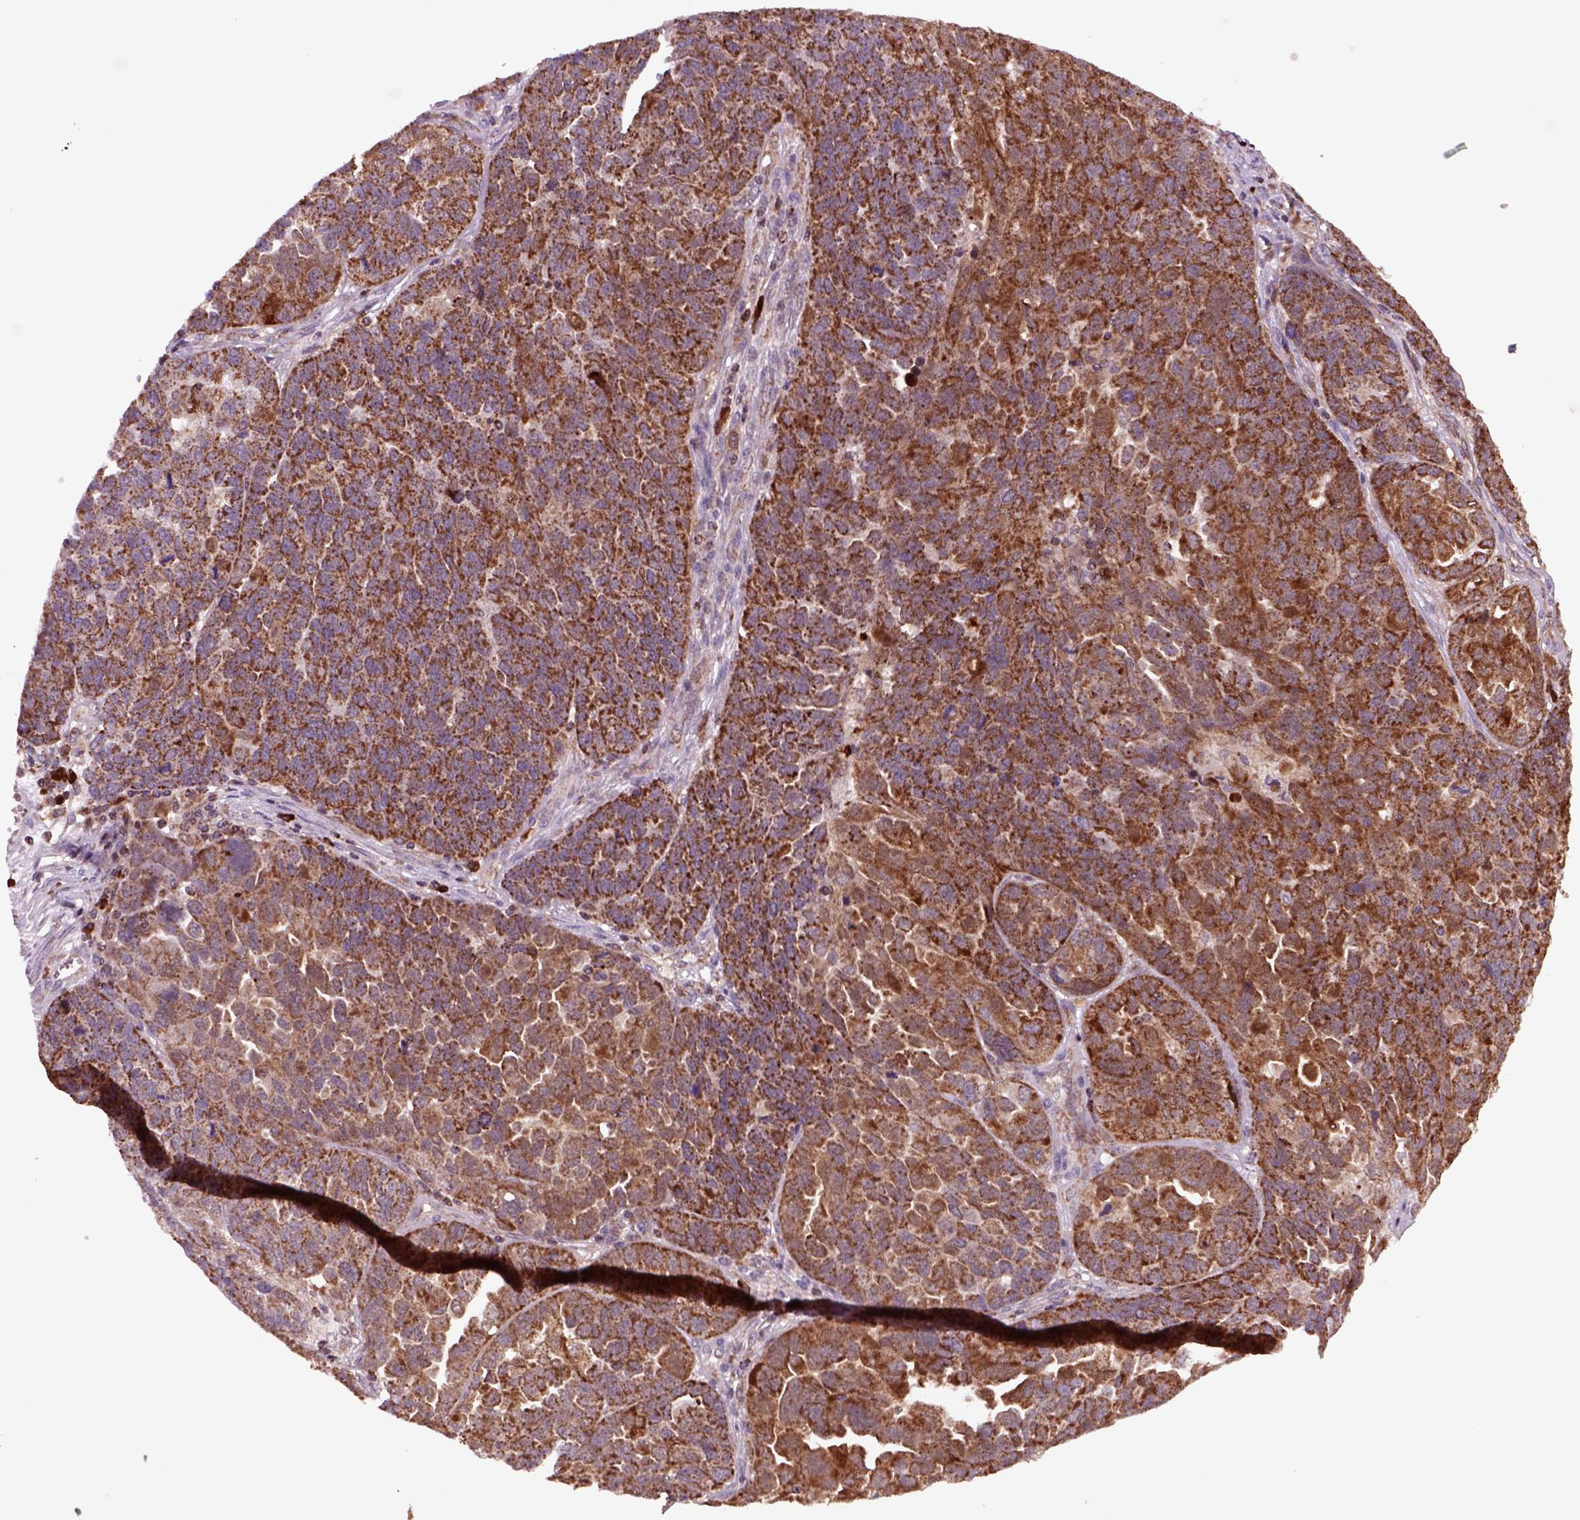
{"staining": {"intensity": "moderate", "quantity": ">75%", "location": "cytoplasmic/membranous"}, "tissue": "ovarian cancer", "cell_type": "Tumor cells", "image_type": "cancer", "snomed": [{"axis": "morphology", "description": "Cystadenocarcinoma, serous, NOS"}, {"axis": "topography", "description": "Ovary"}], "caption": "Immunohistochemical staining of ovarian cancer (serous cystadenocarcinoma) demonstrates moderate cytoplasmic/membranous protein positivity in about >75% of tumor cells.", "gene": "NUDT16L1", "patient": {"sex": "female", "age": 87}}